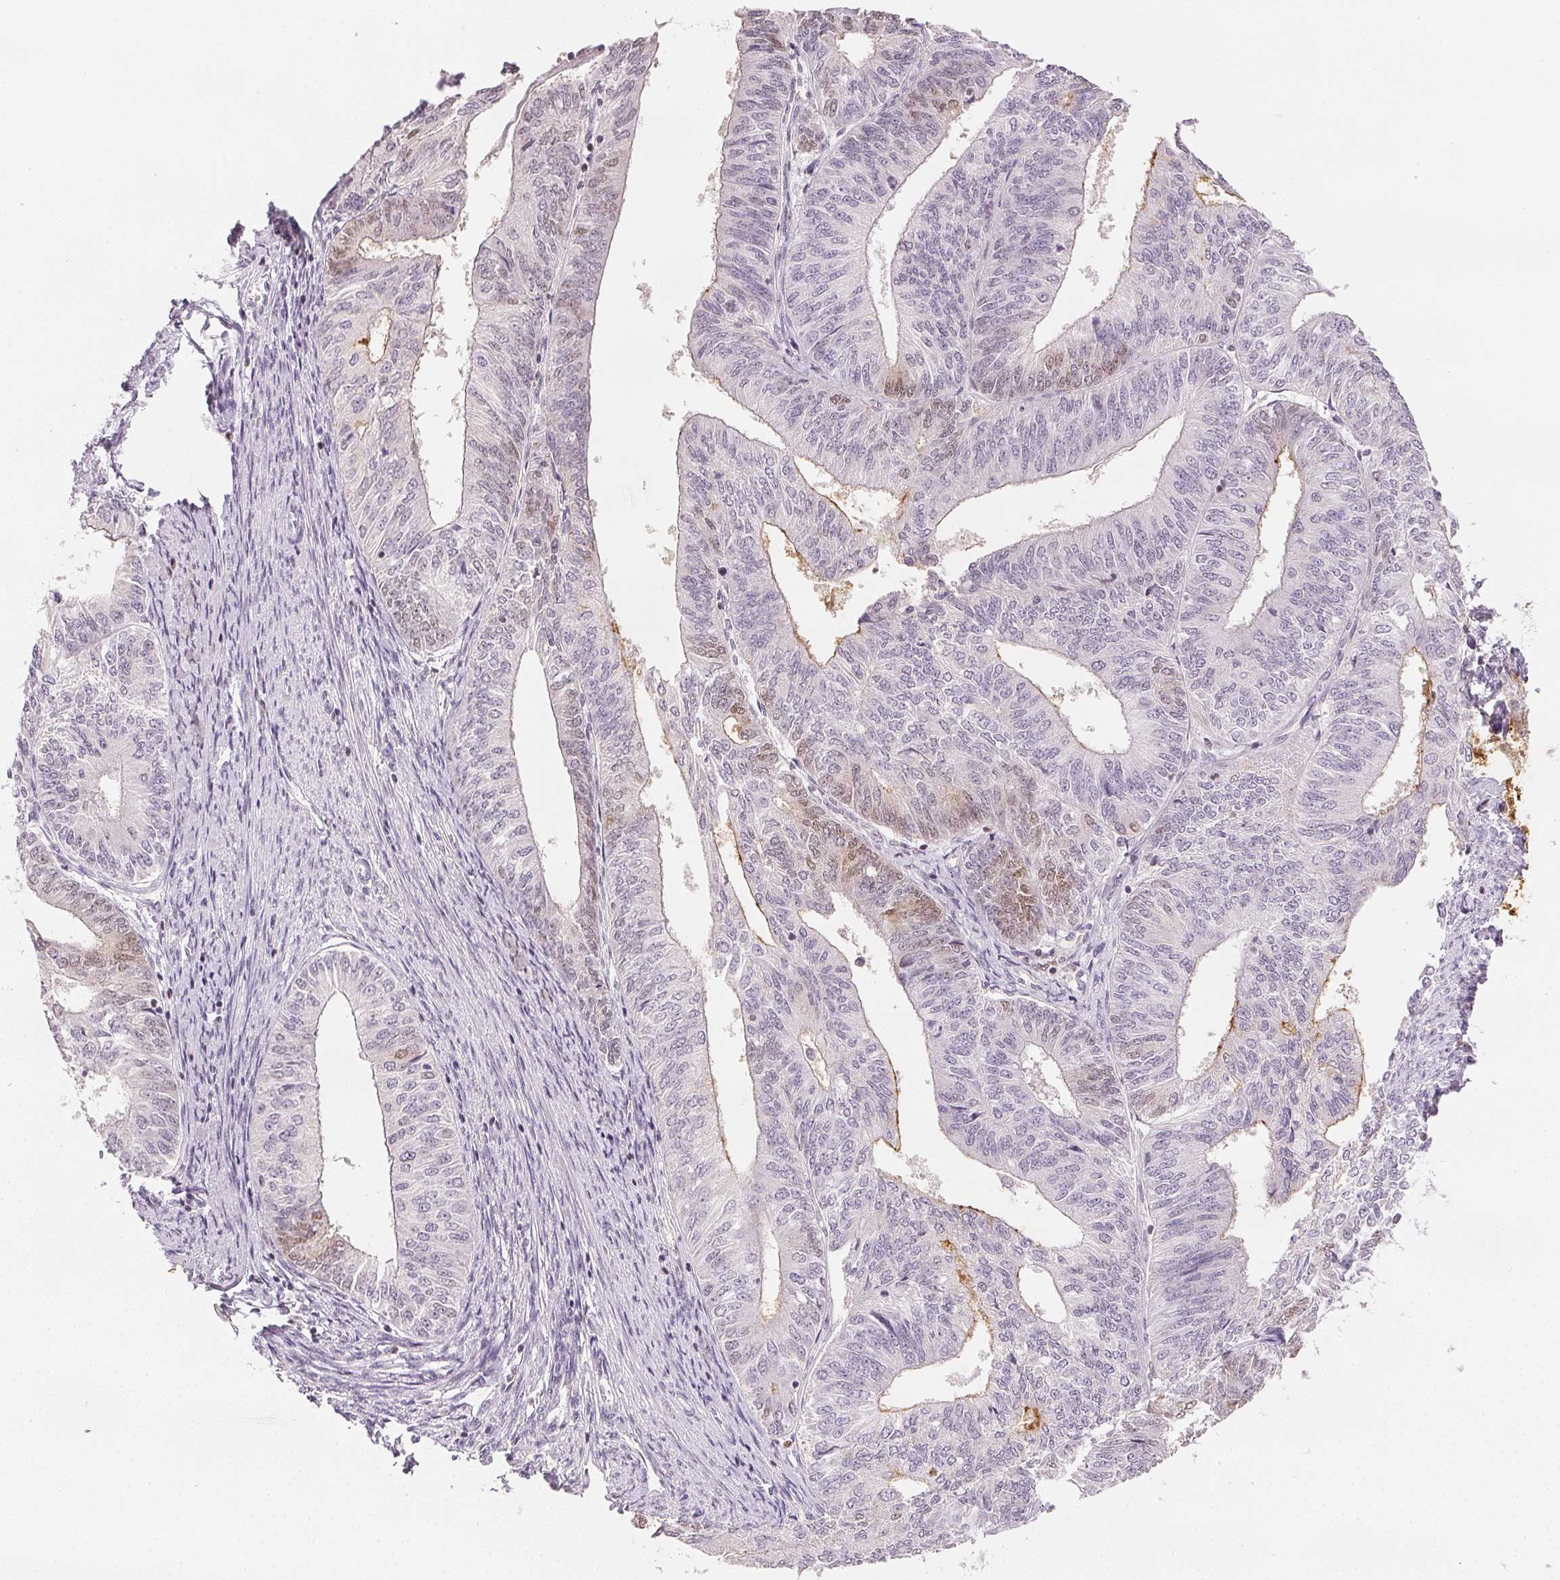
{"staining": {"intensity": "weak", "quantity": "<25%", "location": "nuclear"}, "tissue": "endometrial cancer", "cell_type": "Tumor cells", "image_type": "cancer", "snomed": [{"axis": "morphology", "description": "Adenocarcinoma, NOS"}, {"axis": "topography", "description": "Endometrium"}], "caption": "A histopathology image of human endometrial adenocarcinoma is negative for staining in tumor cells.", "gene": "RUNX2", "patient": {"sex": "female", "age": 58}}